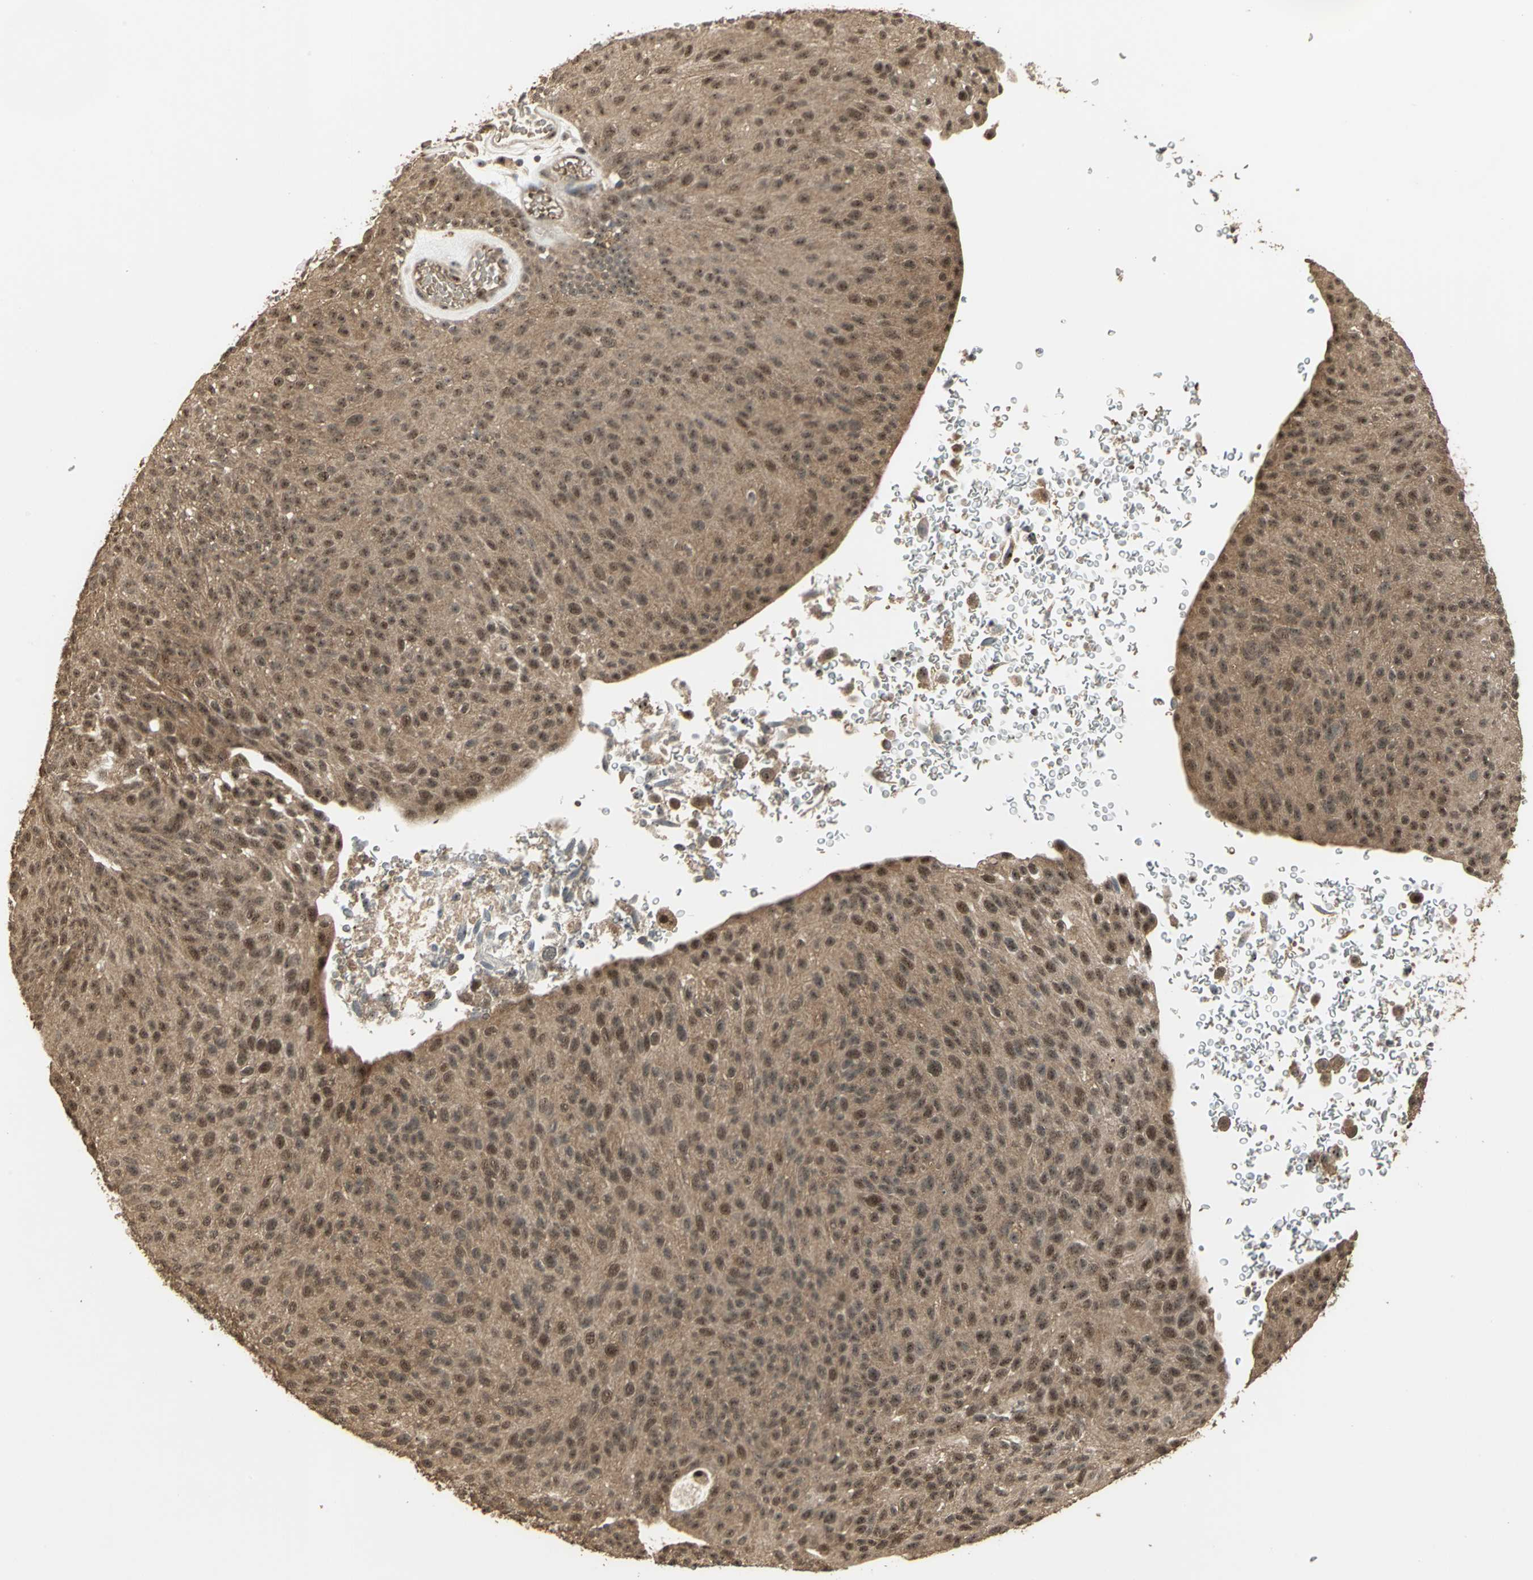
{"staining": {"intensity": "moderate", "quantity": ">75%", "location": "cytoplasmic/membranous"}, "tissue": "urothelial cancer", "cell_type": "Tumor cells", "image_type": "cancer", "snomed": [{"axis": "morphology", "description": "Urothelial carcinoma, Low grade"}, {"axis": "topography", "description": "Urinary bladder"}], "caption": "Human urothelial cancer stained for a protein (brown) reveals moderate cytoplasmic/membranous positive positivity in about >75% of tumor cells.", "gene": "UCHL5", "patient": {"sex": "male", "age": 78}}